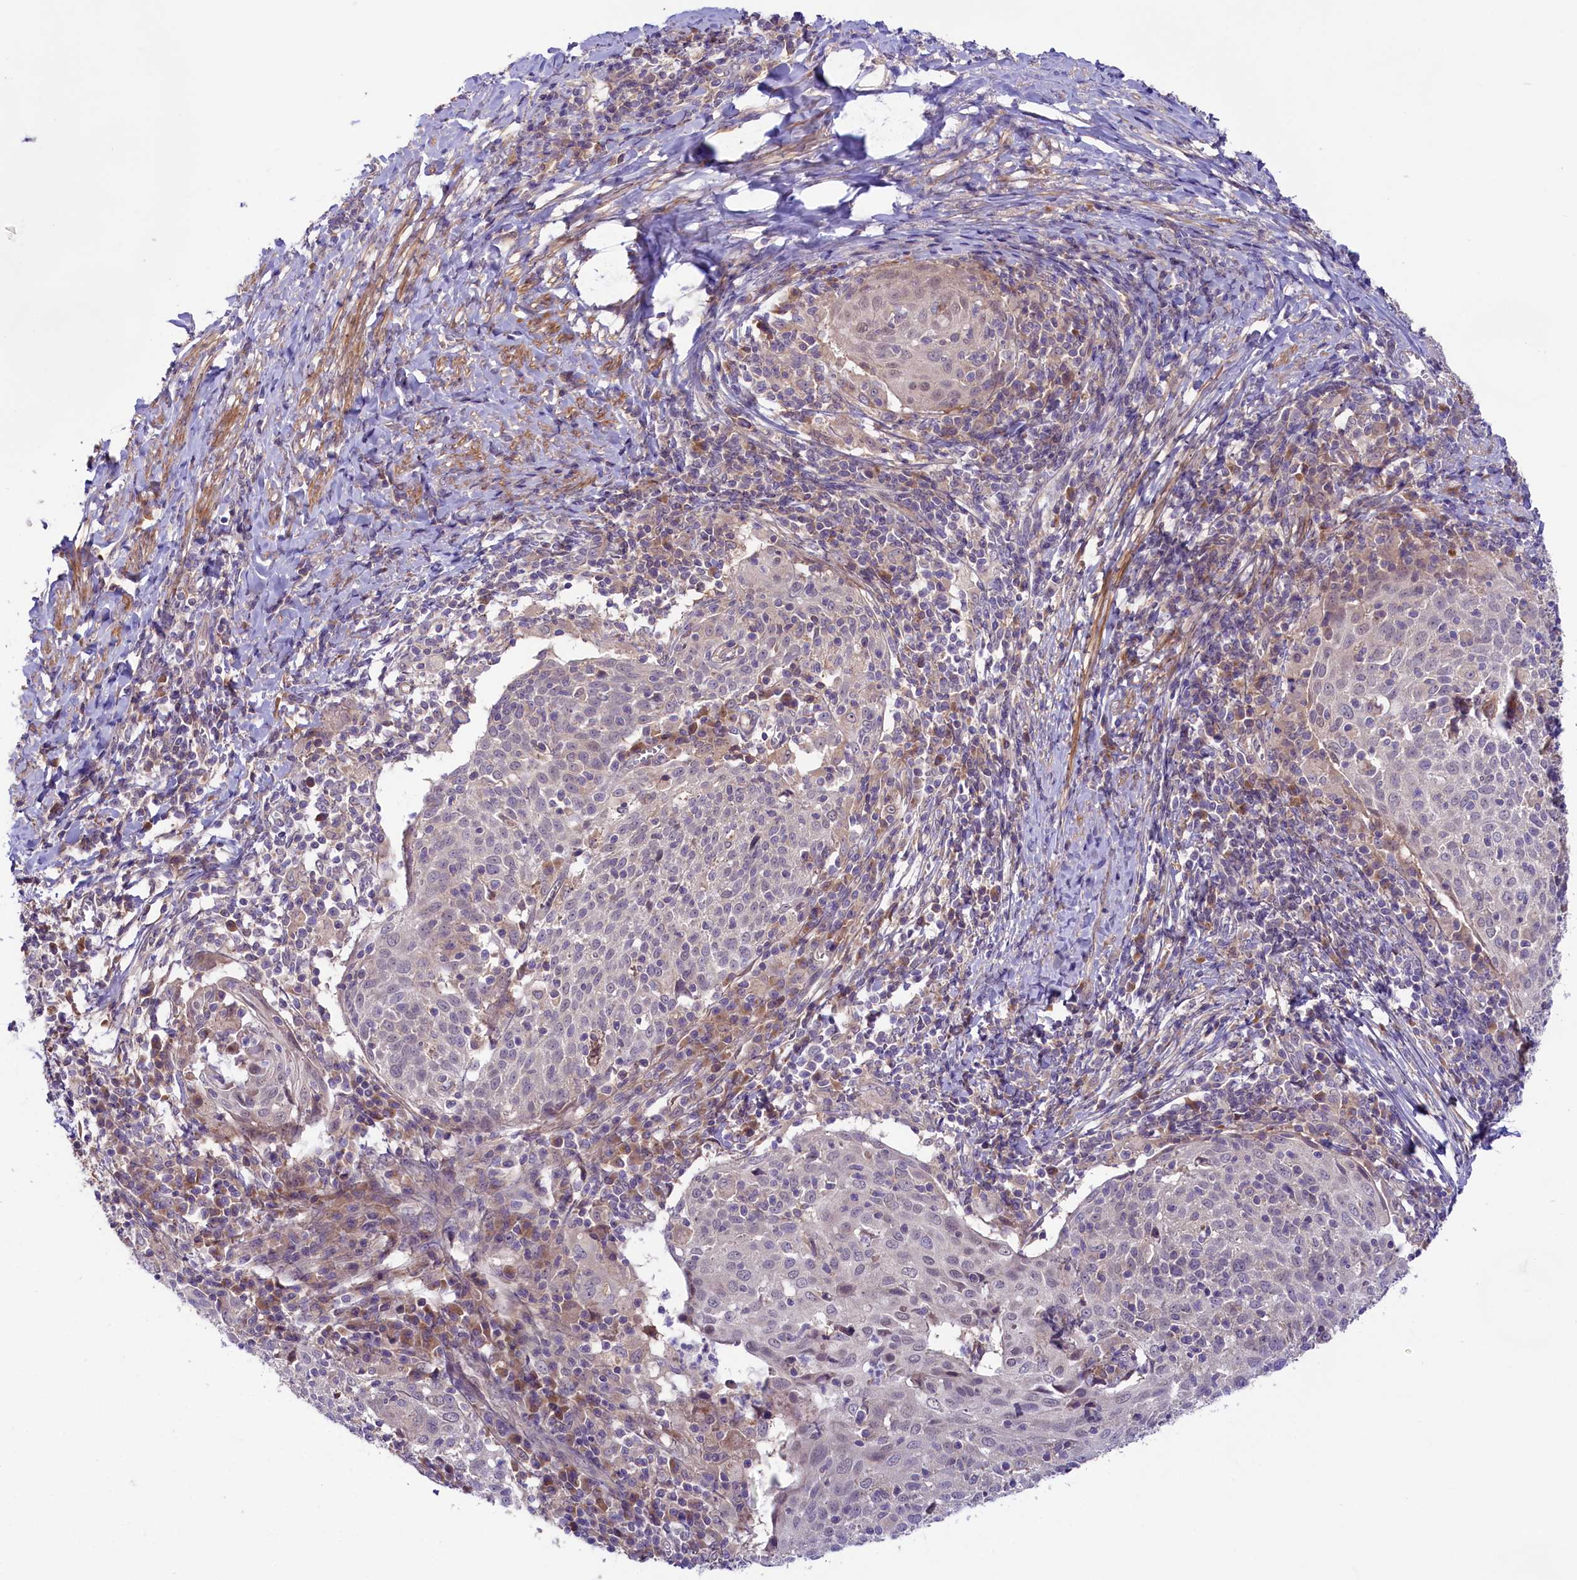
{"staining": {"intensity": "negative", "quantity": "none", "location": "none"}, "tissue": "cervical cancer", "cell_type": "Tumor cells", "image_type": "cancer", "snomed": [{"axis": "morphology", "description": "Squamous cell carcinoma, NOS"}, {"axis": "topography", "description": "Cervix"}], "caption": "An immunohistochemistry (IHC) micrograph of cervical squamous cell carcinoma is shown. There is no staining in tumor cells of cervical squamous cell carcinoma. (DAB immunohistochemistry visualized using brightfield microscopy, high magnification).", "gene": "COG8", "patient": {"sex": "female", "age": 52}}